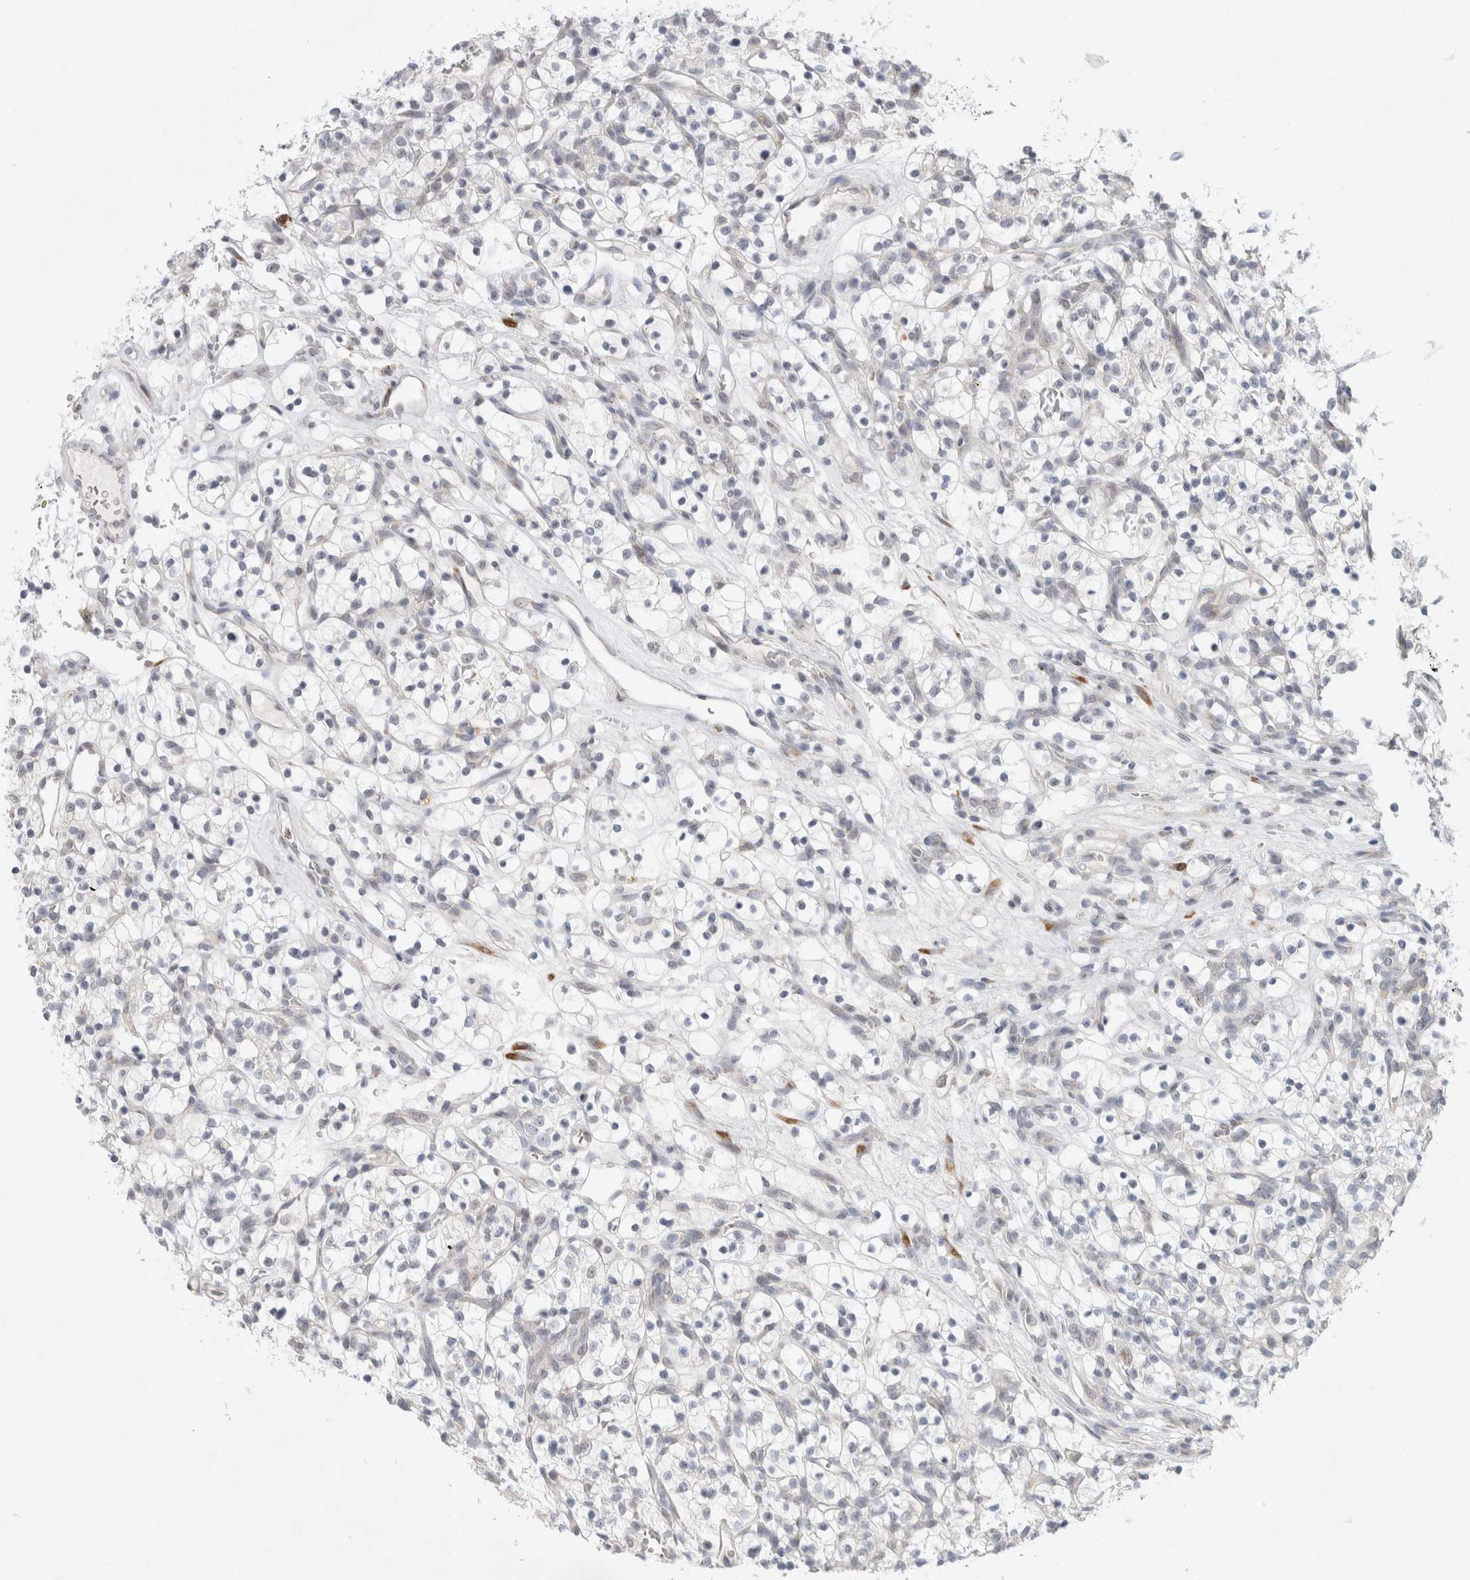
{"staining": {"intensity": "negative", "quantity": "none", "location": "none"}, "tissue": "renal cancer", "cell_type": "Tumor cells", "image_type": "cancer", "snomed": [{"axis": "morphology", "description": "Adenocarcinoma, NOS"}, {"axis": "topography", "description": "Kidney"}], "caption": "The image demonstrates no staining of tumor cells in renal cancer.", "gene": "TRMT1L", "patient": {"sex": "female", "age": 57}}